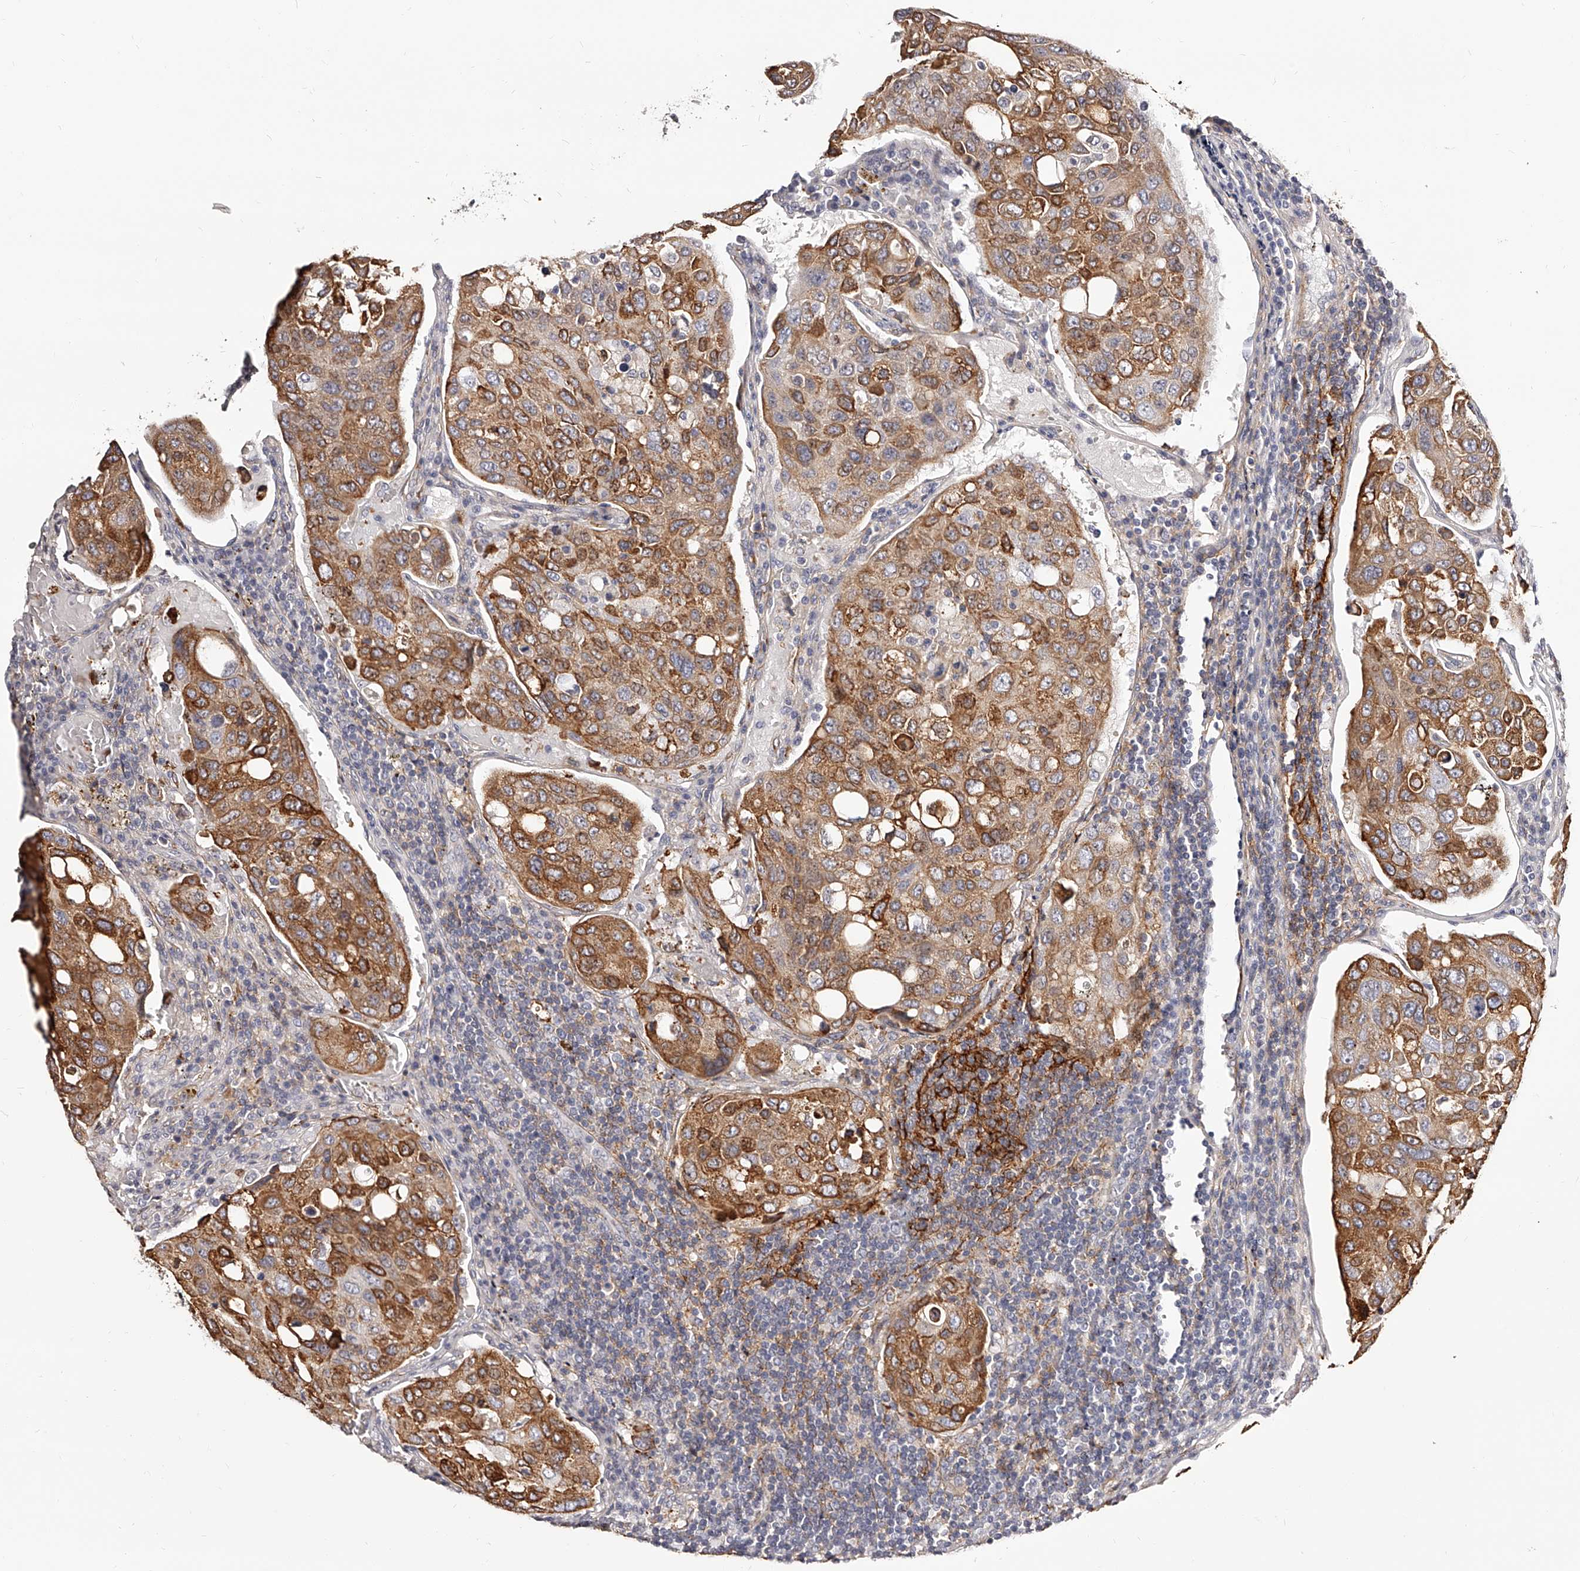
{"staining": {"intensity": "moderate", "quantity": ">75%", "location": "cytoplasmic/membranous"}, "tissue": "urothelial cancer", "cell_type": "Tumor cells", "image_type": "cancer", "snomed": [{"axis": "morphology", "description": "Urothelial carcinoma, High grade"}, {"axis": "topography", "description": "Lymph node"}, {"axis": "topography", "description": "Urinary bladder"}], "caption": "High-grade urothelial carcinoma was stained to show a protein in brown. There is medium levels of moderate cytoplasmic/membranous positivity in about >75% of tumor cells.", "gene": "CD82", "patient": {"sex": "male", "age": 51}}